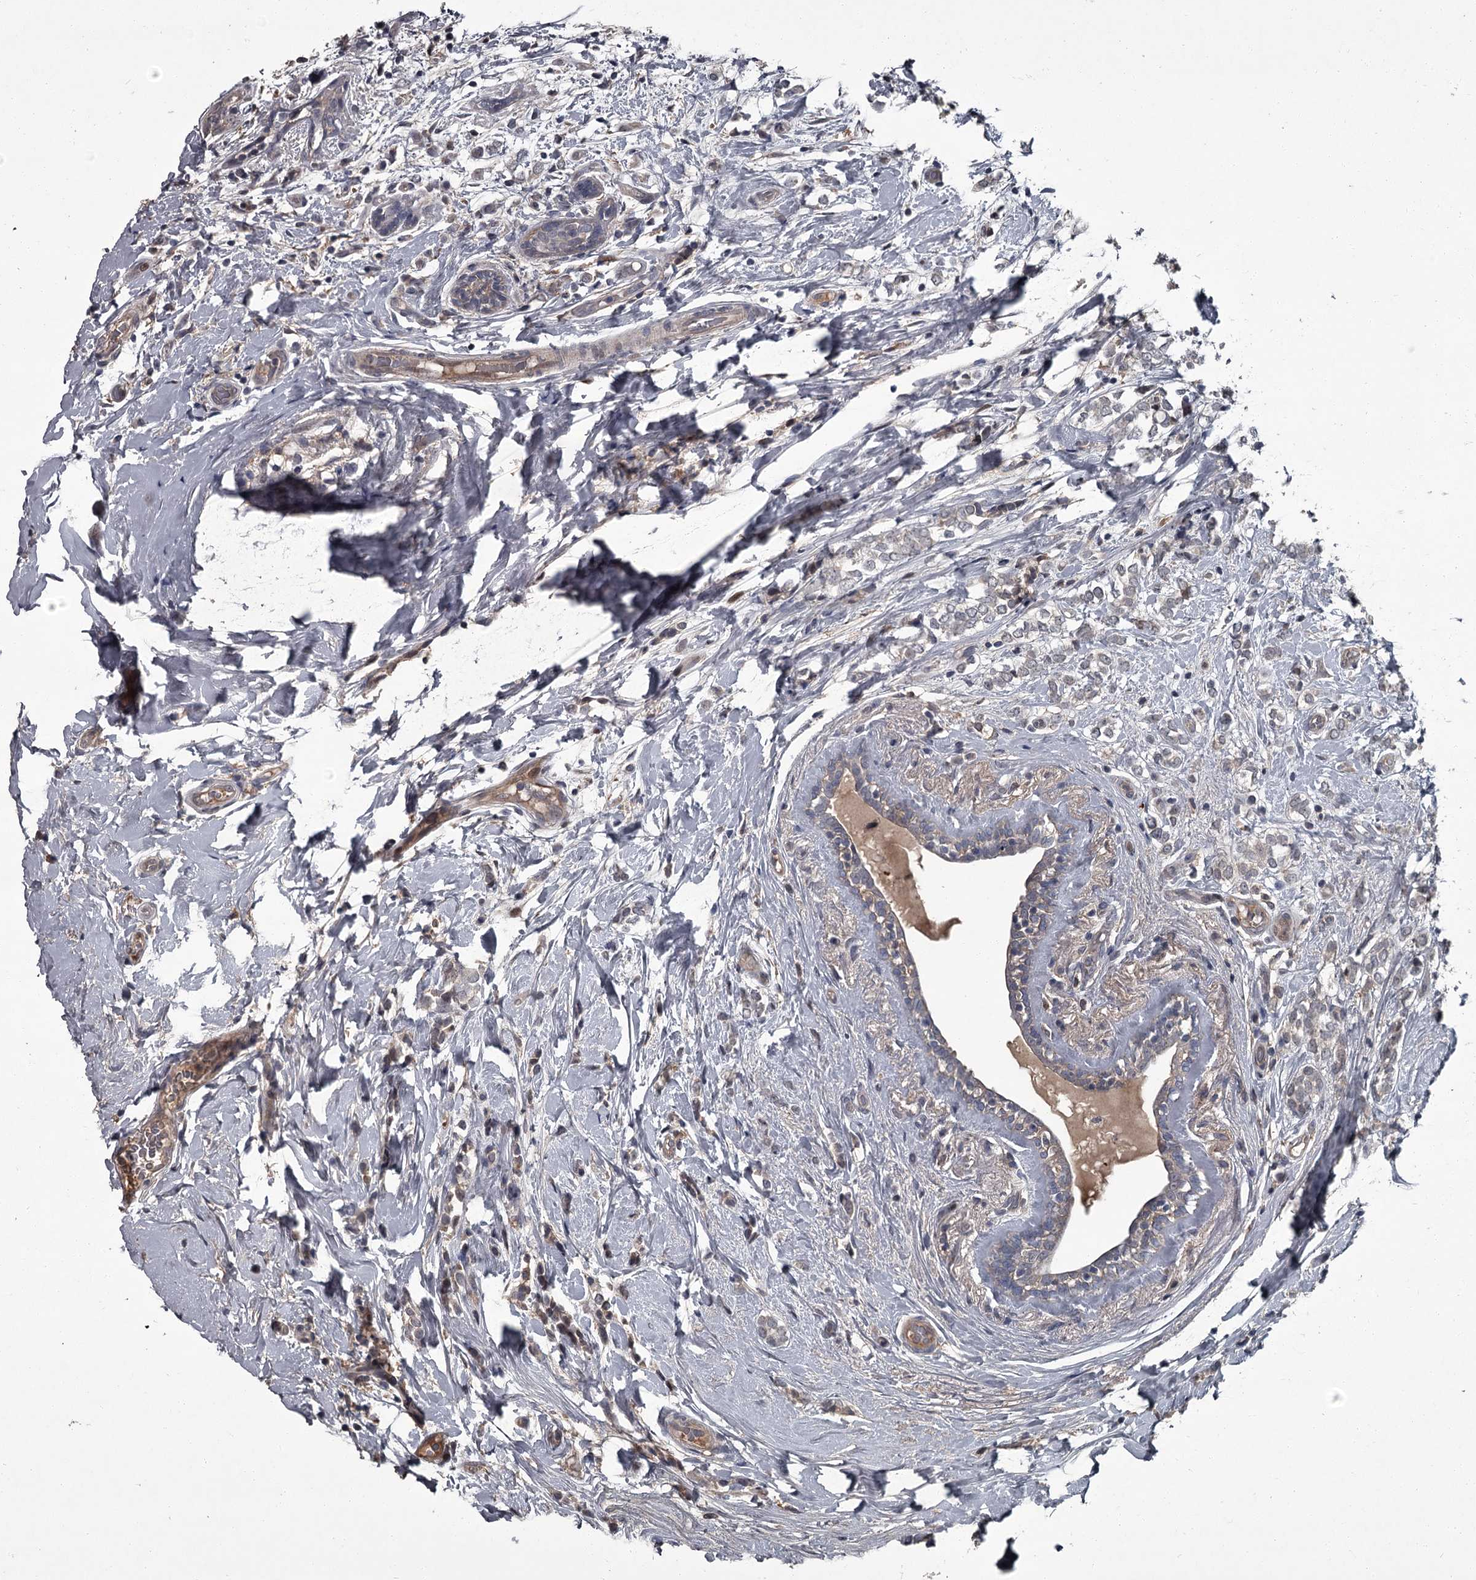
{"staining": {"intensity": "negative", "quantity": "none", "location": "none"}, "tissue": "breast cancer", "cell_type": "Tumor cells", "image_type": "cancer", "snomed": [{"axis": "morphology", "description": "Normal tissue, NOS"}, {"axis": "morphology", "description": "Lobular carcinoma"}, {"axis": "topography", "description": "Breast"}], "caption": "DAB (3,3'-diaminobenzidine) immunohistochemical staining of human lobular carcinoma (breast) reveals no significant expression in tumor cells.", "gene": "FLVCR2", "patient": {"sex": "female", "age": 47}}